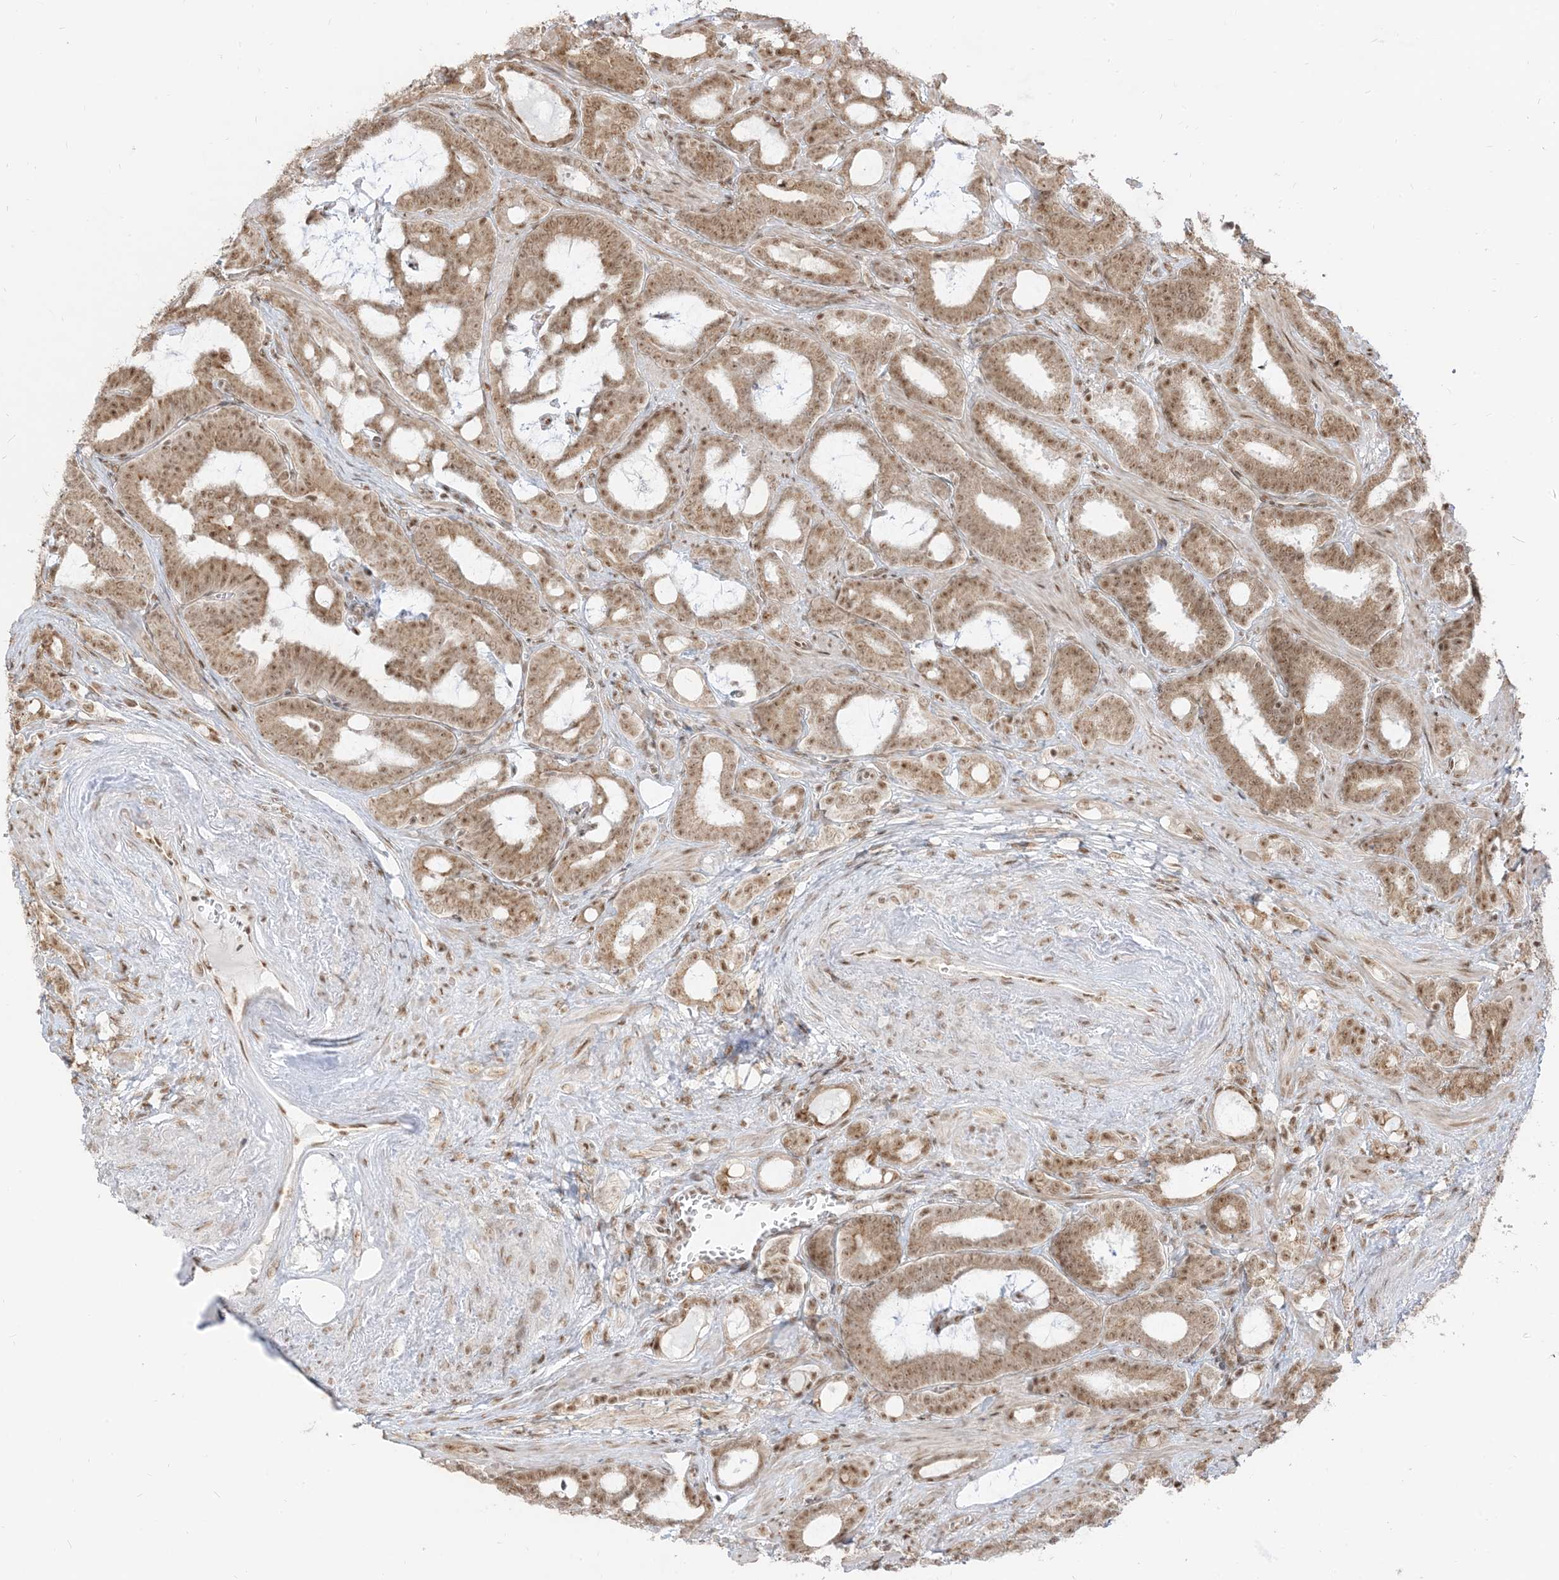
{"staining": {"intensity": "moderate", "quantity": ">75%", "location": "cytoplasmic/membranous,nuclear"}, "tissue": "prostate cancer", "cell_type": "Tumor cells", "image_type": "cancer", "snomed": [{"axis": "morphology", "description": "Adenocarcinoma, High grade"}, {"axis": "topography", "description": "Prostate and seminal vesicle, NOS"}], "caption": "Protein analysis of prostate adenocarcinoma (high-grade) tissue reveals moderate cytoplasmic/membranous and nuclear expression in about >75% of tumor cells. (DAB IHC, brown staining for protein, blue staining for nuclei).", "gene": "ARGLU1", "patient": {"sex": "male", "age": 67}}